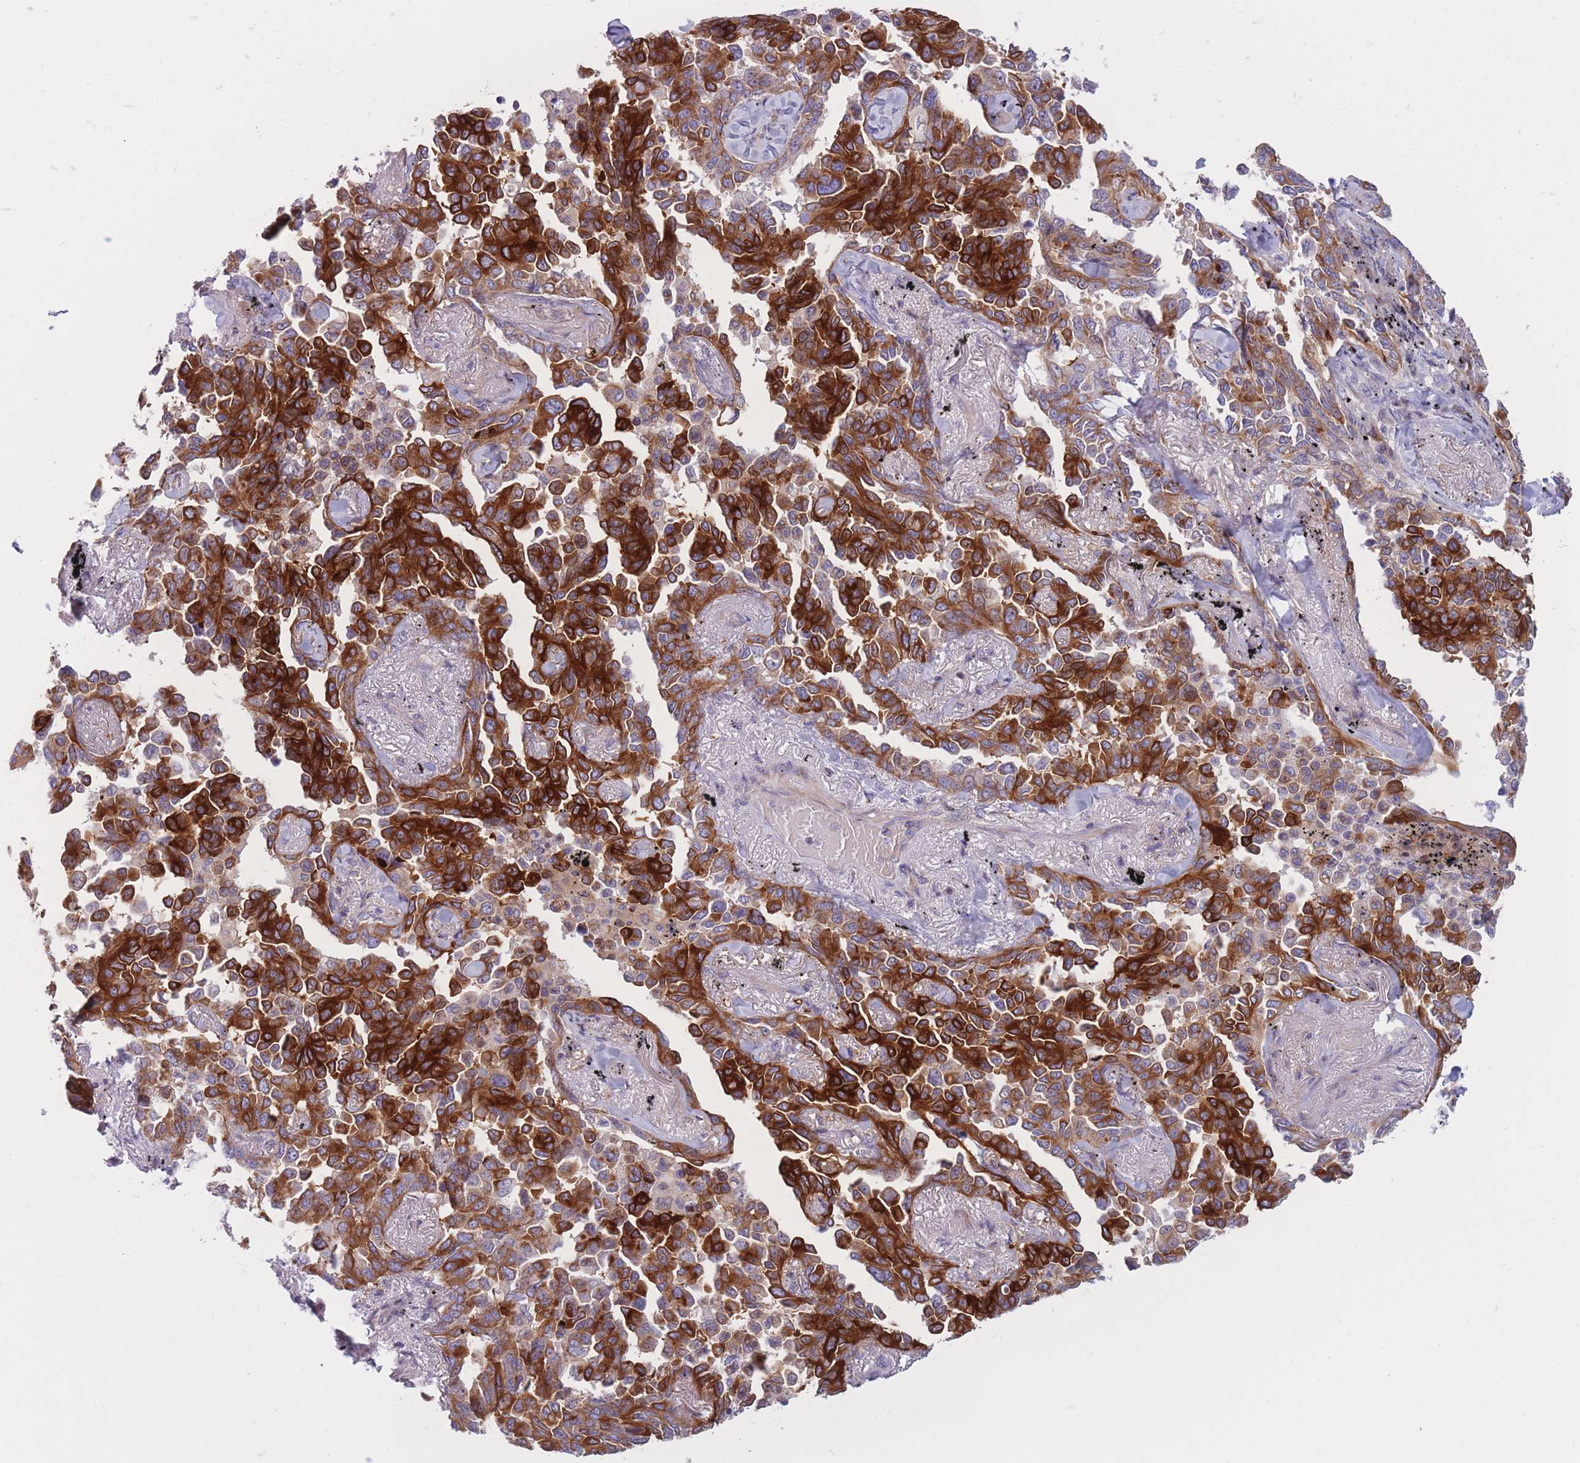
{"staining": {"intensity": "strong", "quantity": ">75%", "location": "cytoplasmic/membranous"}, "tissue": "lung cancer", "cell_type": "Tumor cells", "image_type": "cancer", "snomed": [{"axis": "morphology", "description": "Adenocarcinoma, NOS"}, {"axis": "topography", "description": "Lung"}], "caption": "A brown stain shows strong cytoplasmic/membranous expression of a protein in lung adenocarcinoma tumor cells.", "gene": "PDE4A", "patient": {"sex": "female", "age": 67}}